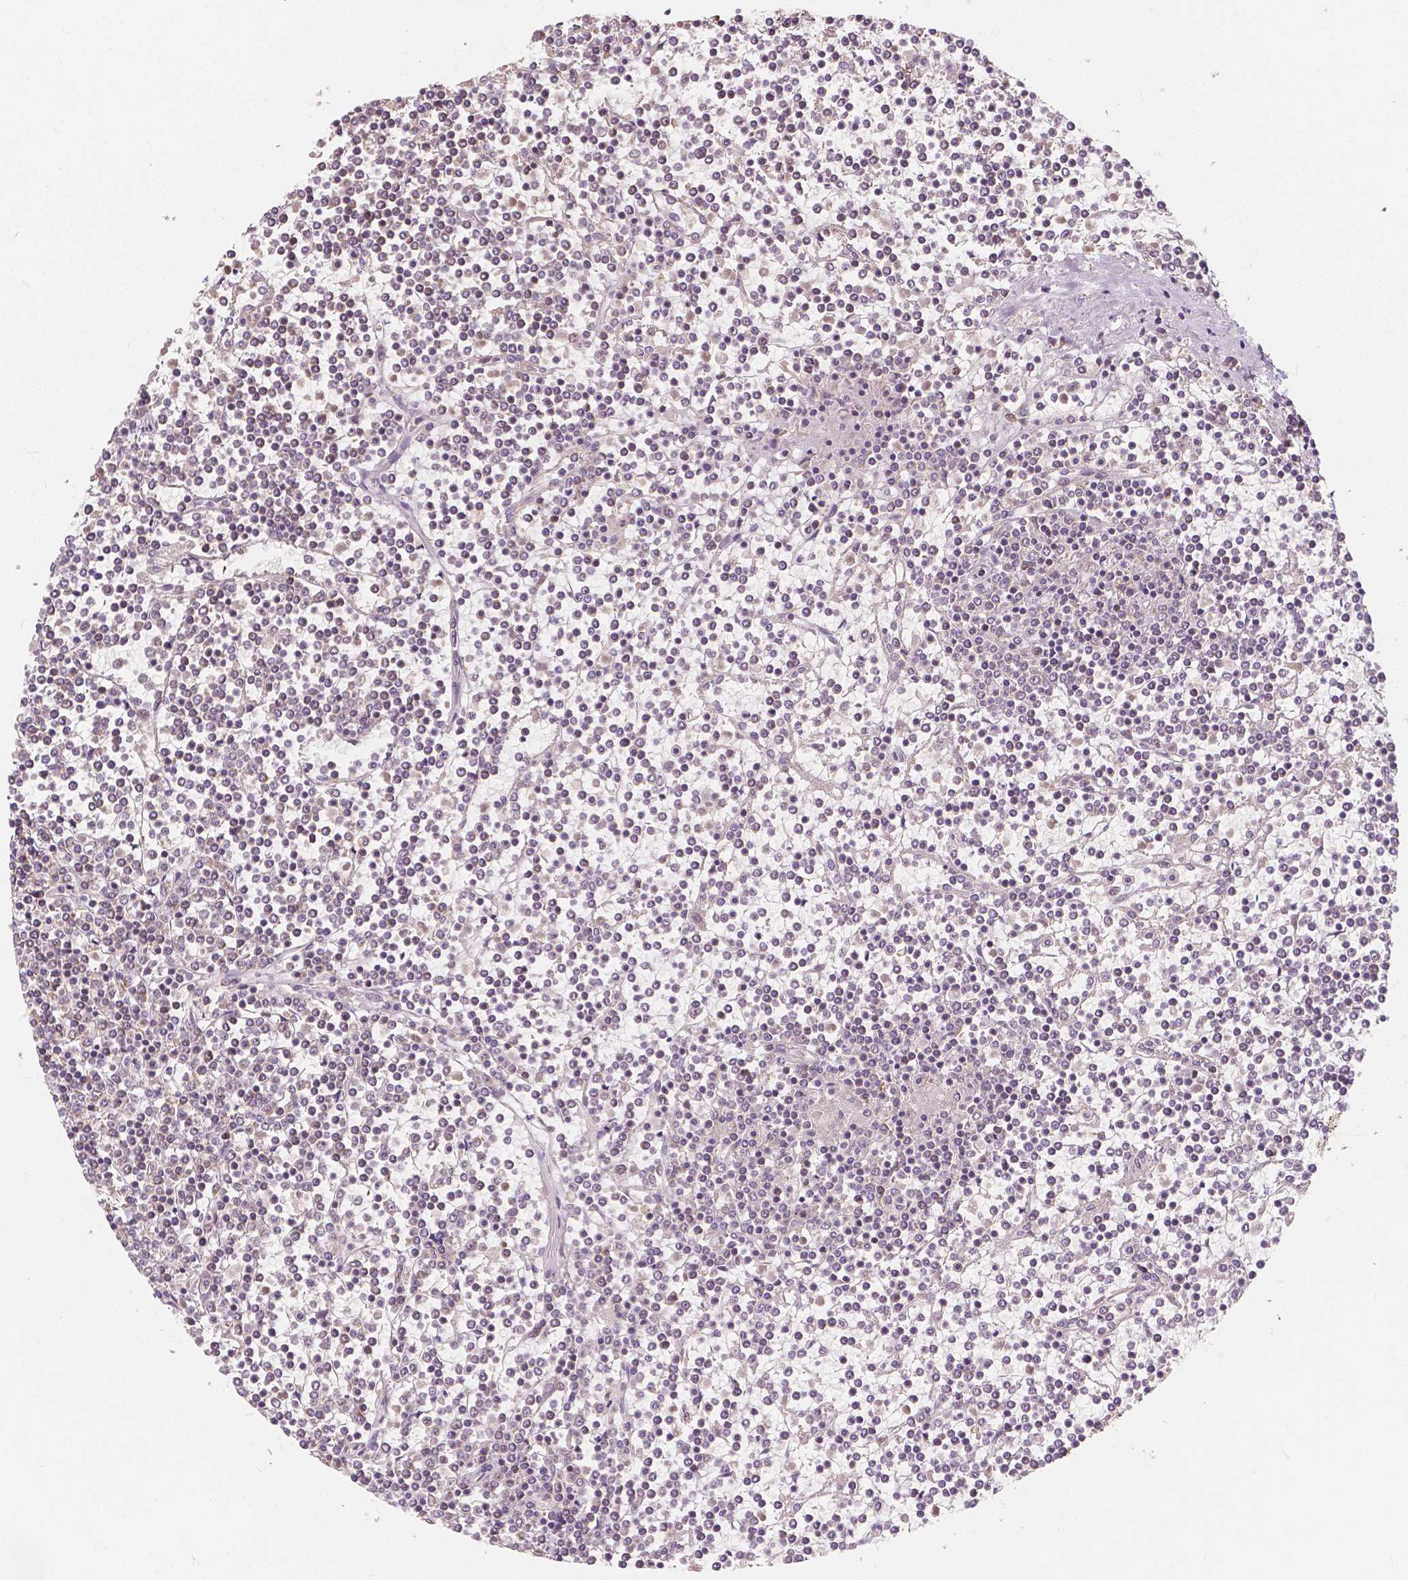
{"staining": {"intensity": "negative", "quantity": "none", "location": "none"}, "tissue": "lymphoma", "cell_type": "Tumor cells", "image_type": "cancer", "snomed": [{"axis": "morphology", "description": "Malignant lymphoma, non-Hodgkin's type, Low grade"}, {"axis": "topography", "description": "Spleen"}], "caption": "Low-grade malignant lymphoma, non-Hodgkin's type was stained to show a protein in brown. There is no significant expression in tumor cells.", "gene": "PEX26", "patient": {"sex": "female", "age": 19}}